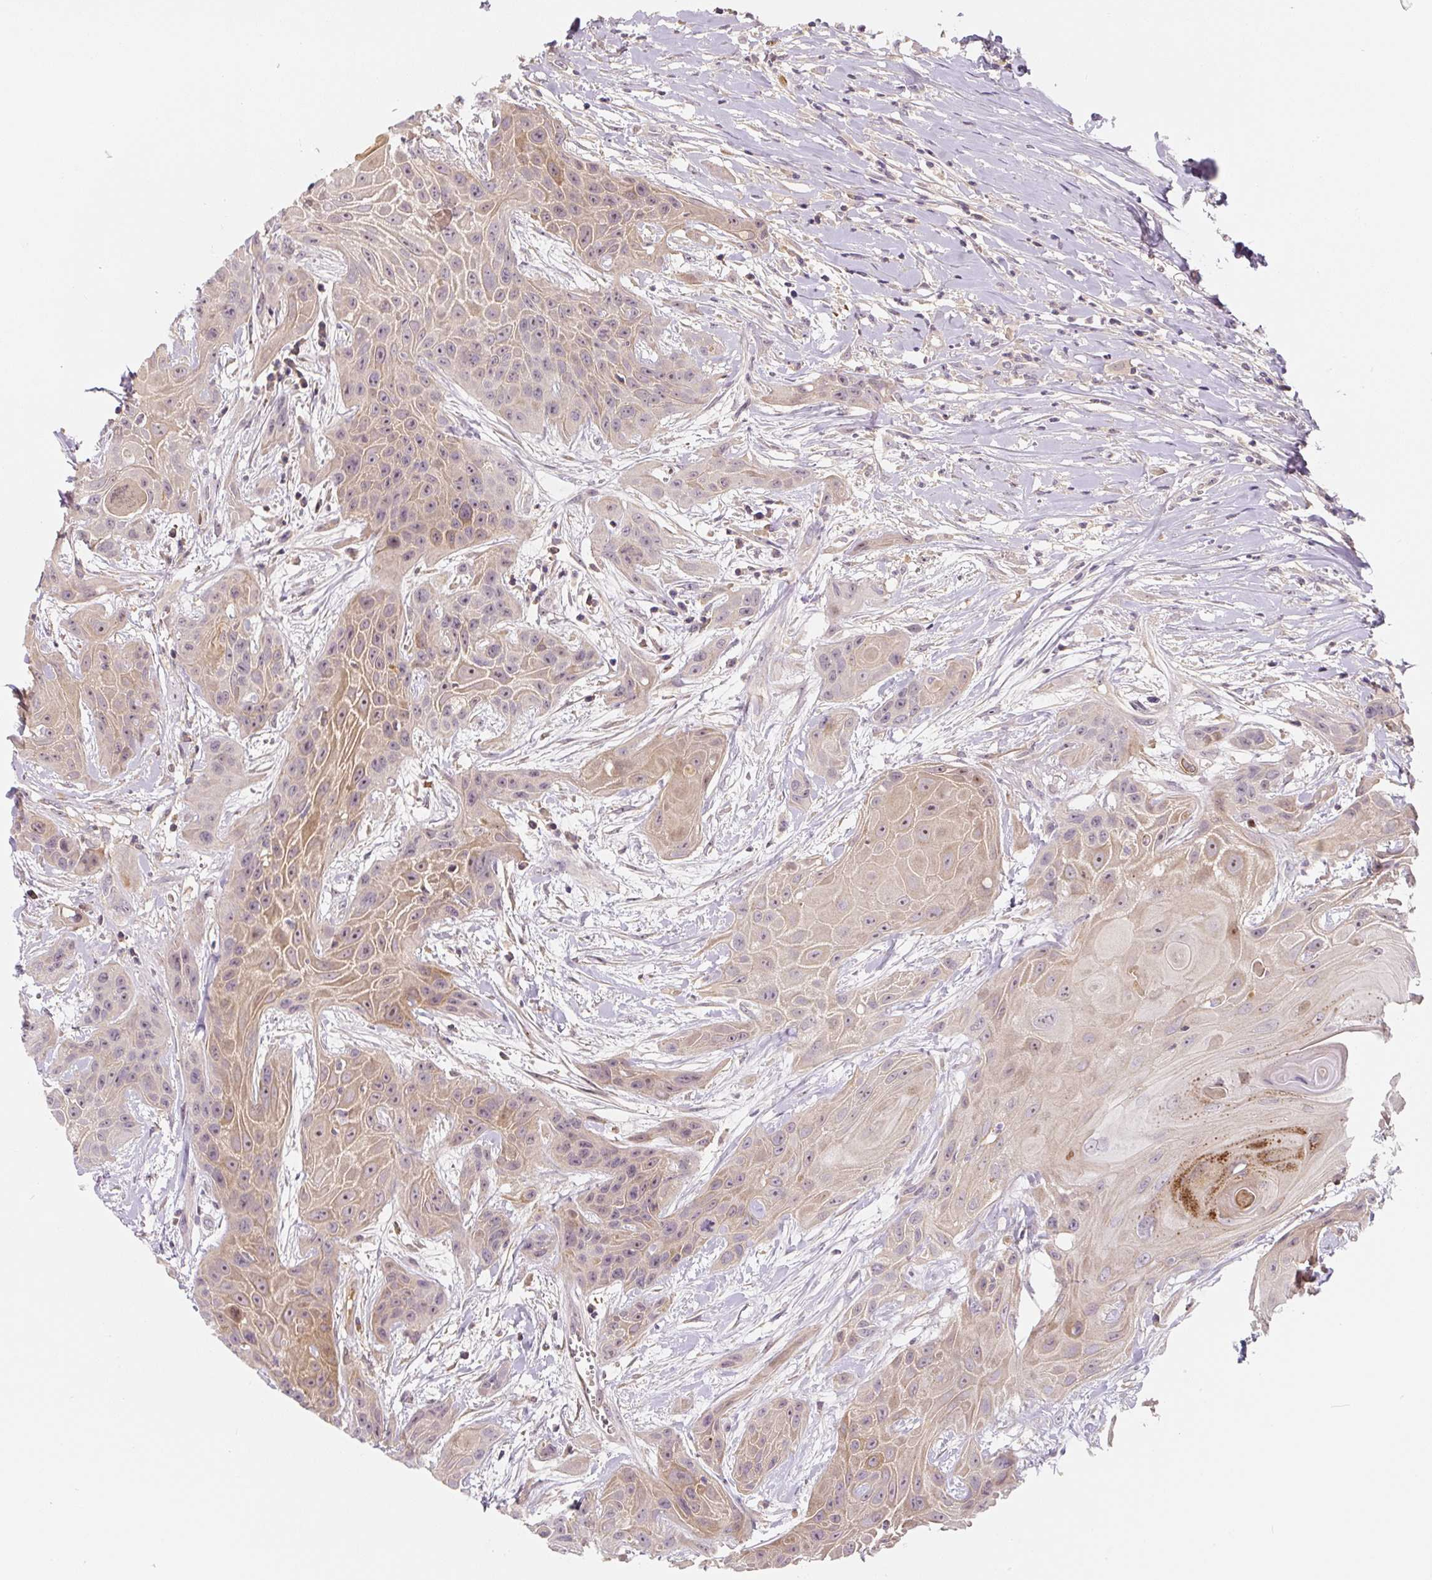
{"staining": {"intensity": "weak", "quantity": ">75%", "location": "cytoplasmic/membranous,nuclear"}, "tissue": "head and neck cancer", "cell_type": "Tumor cells", "image_type": "cancer", "snomed": [{"axis": "morphology", "description": "Squamous cell carcinoma, NOS"}, {"axis": "topography", "description": "Head-Neck"}], "caption": "Human squamous cell carcinoma (head and neck) stained for a protein (brown) demonstrates weak cytoplasmic/membranous and nuclear positive positivity in approximately >75% of tumor cells.", "gene": "PWWP3B", "patient": {"sex": "female", "age": 73}}